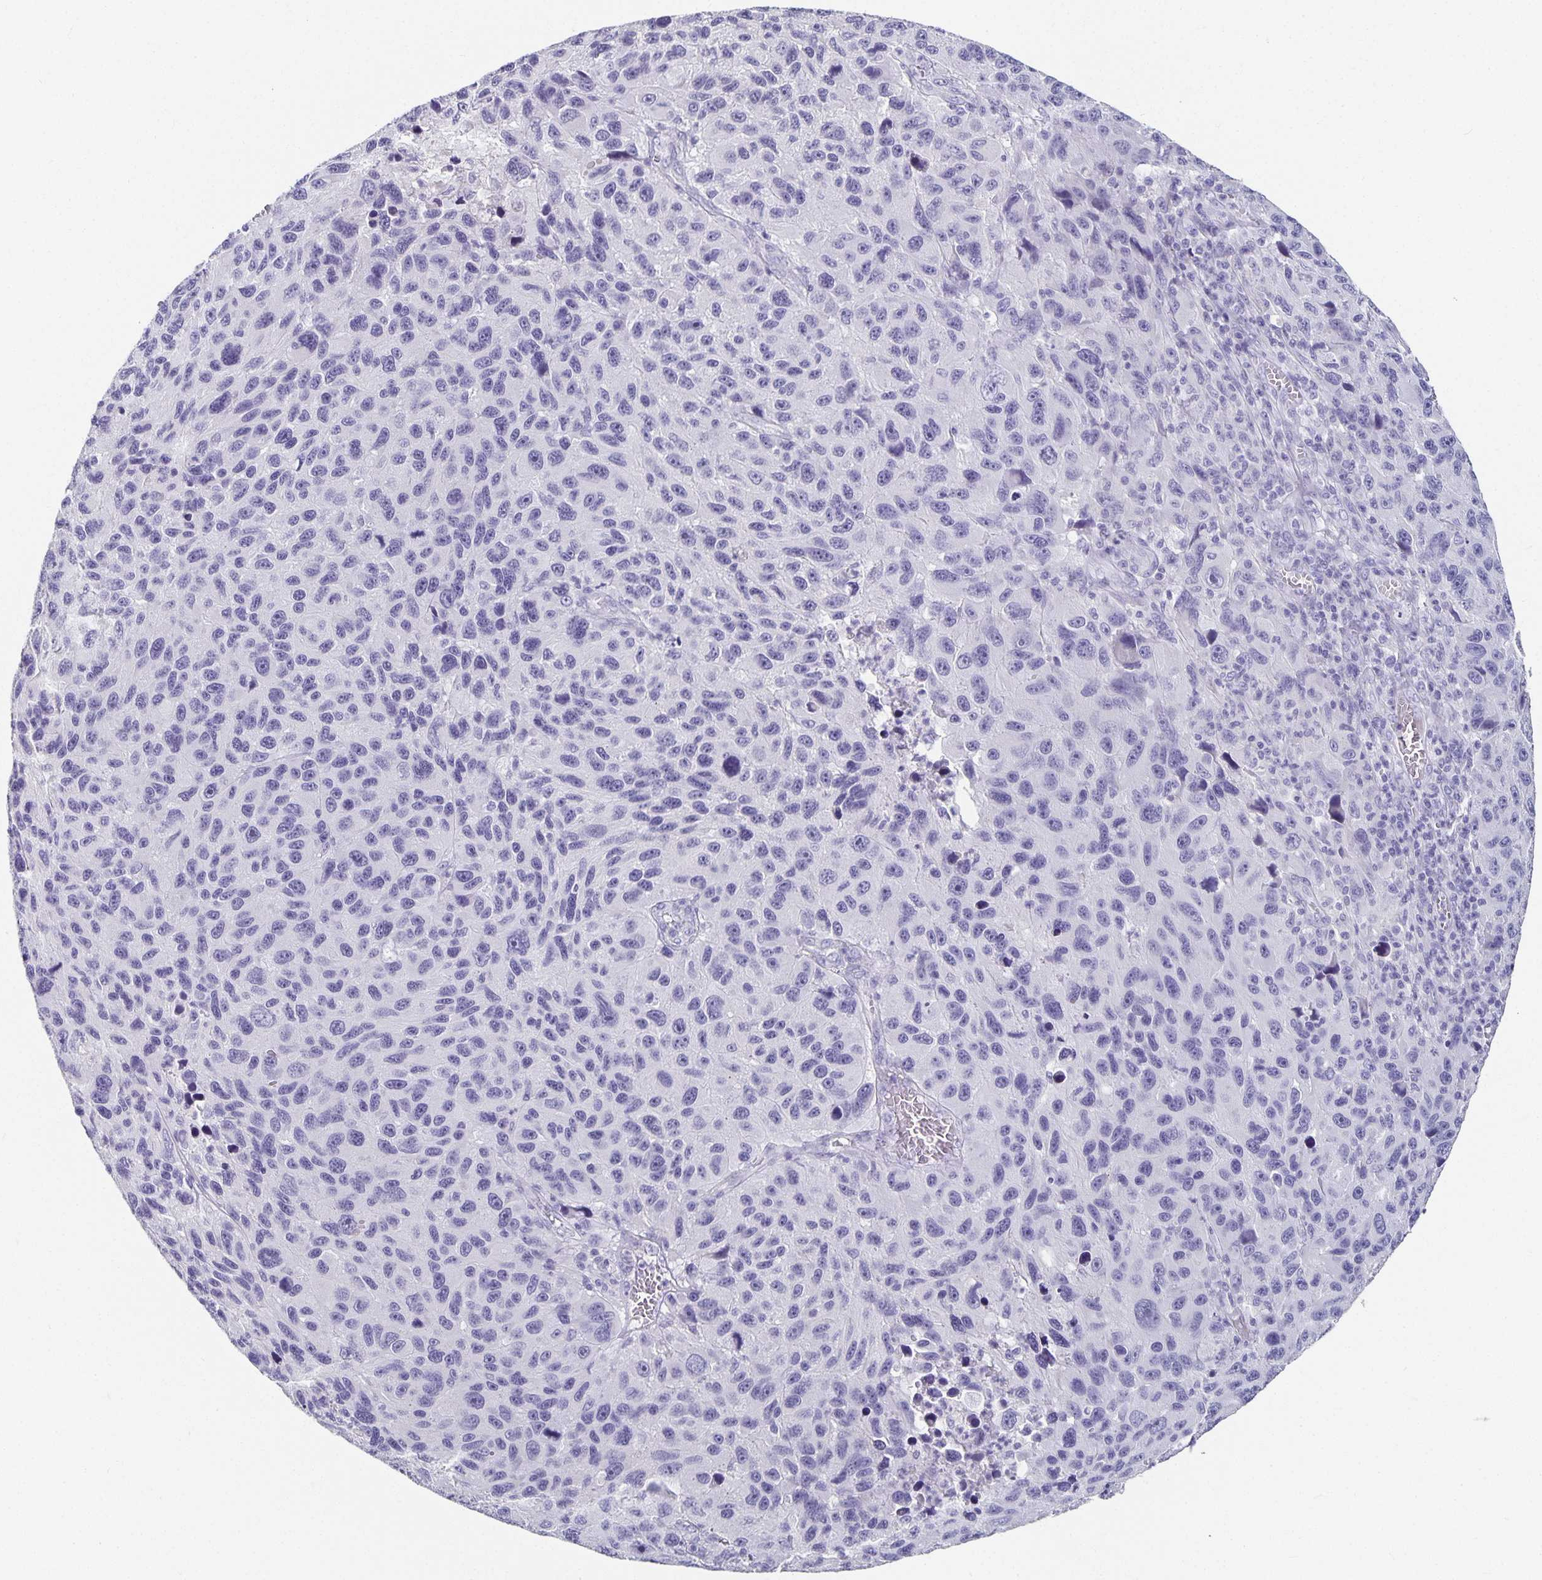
{"staining": {"intensity": "negative", "quantity": "none", "location": "none"}, "tissue": "melanoma", "cell_type": "Tumor cells", "image_type": "cancer", "snomed": [{"axis": "morphology", "description": "Malignant melanoma, NOS"}, {"axis": "topography", "description": "Skin"}], "caption": "This is a histopathology image of IHC staining of malignant melanoma, which shows no staining in tumor cells.", "gene": "CHGA", "patient": {"sex": "male", "age": 53}}